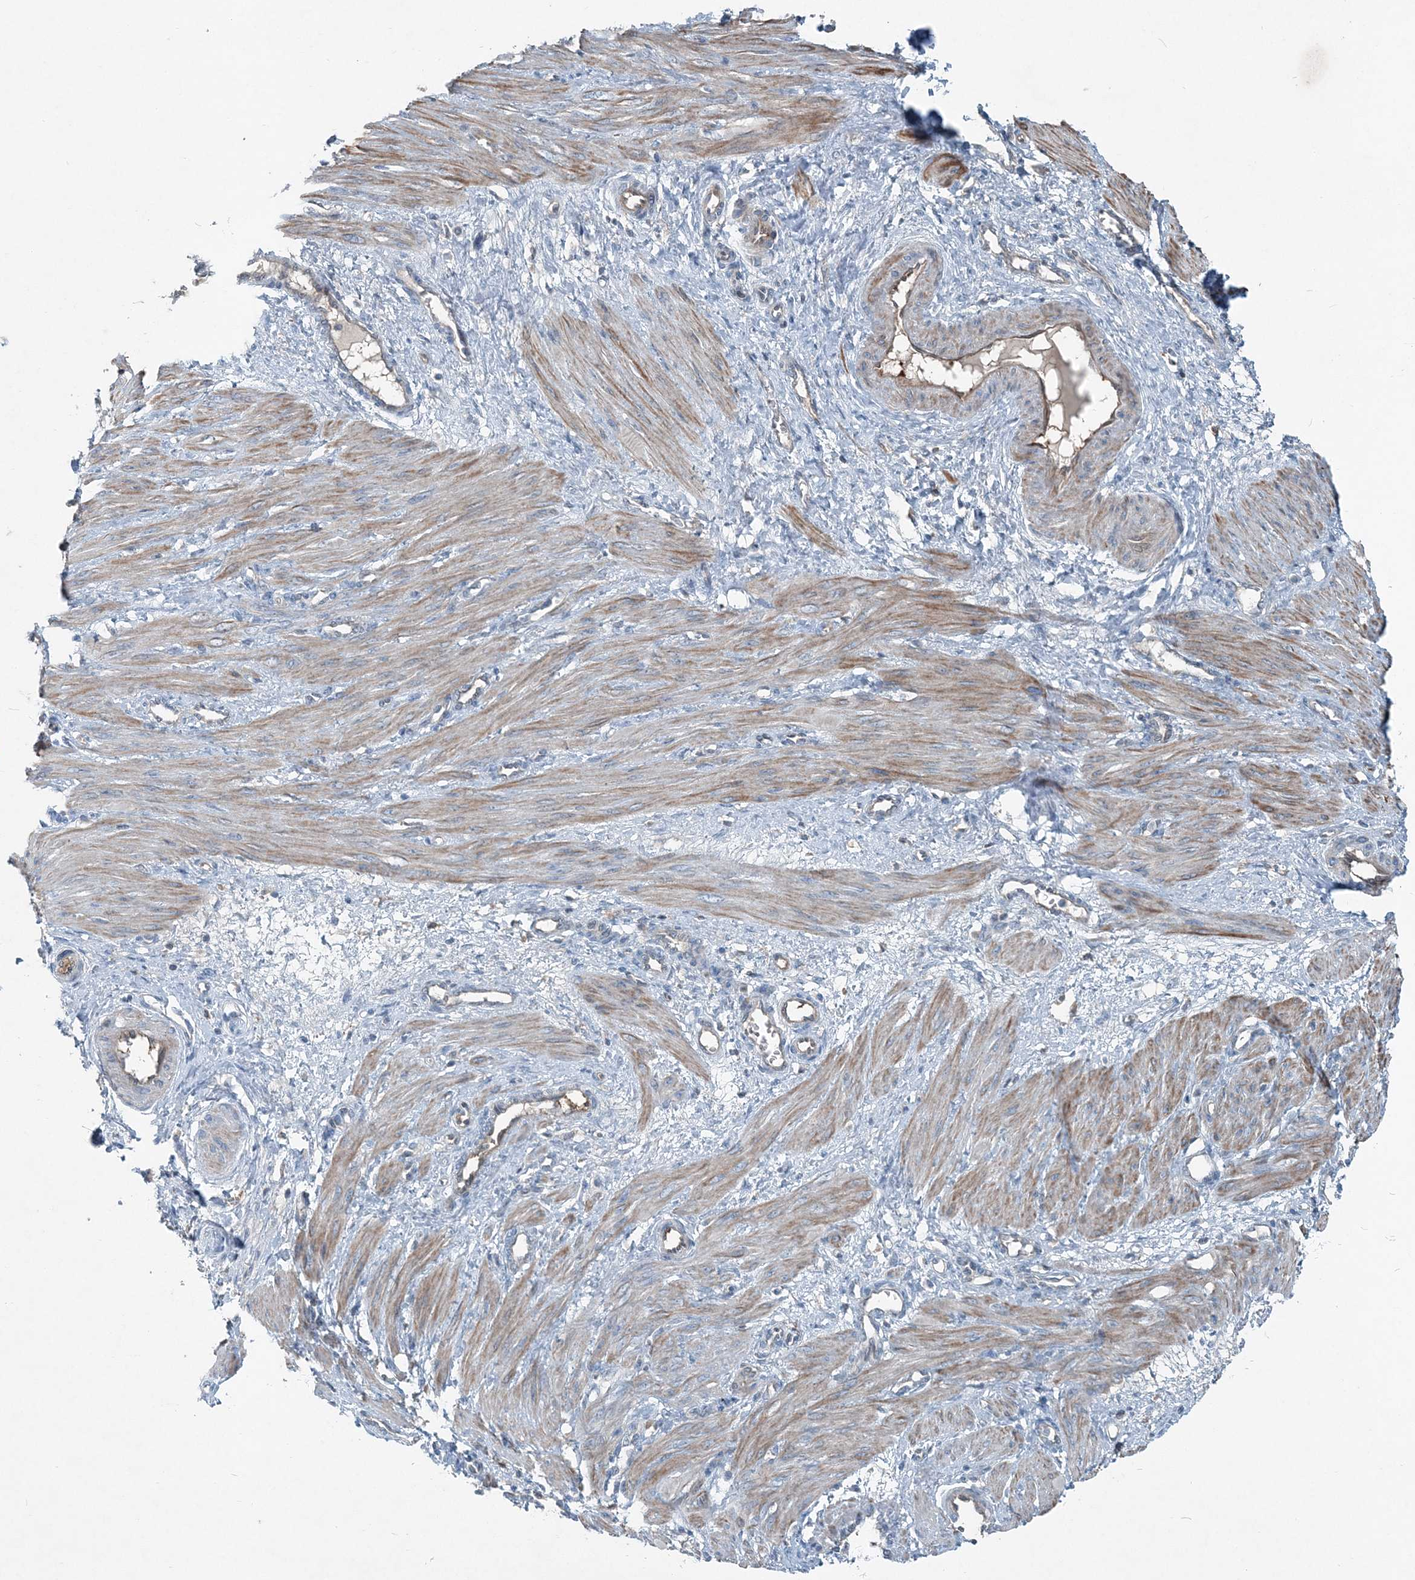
{"staining": {"intensity": "moderate", "quantity": ">75%", "location": "cytoplasmic/membranous"}, "tissue": "smooth muscle", "cell_type": "Smooth muscle cells", "image_type": "normal", "snomed": [{"axis": "morphology", "description": "Normal tissue, NOS"}, {"axis": "topography", "description": "Endometrium"}], "caption": "The image reveals immunohistochemical staining of unremarkable smooth muscle. There is moderate cytoplasmic/membranous expression is identified in approximately >75% of smooth muscle cells.", "gene": "ARMH1", "patient": {"sex": "female", "age": 33}}